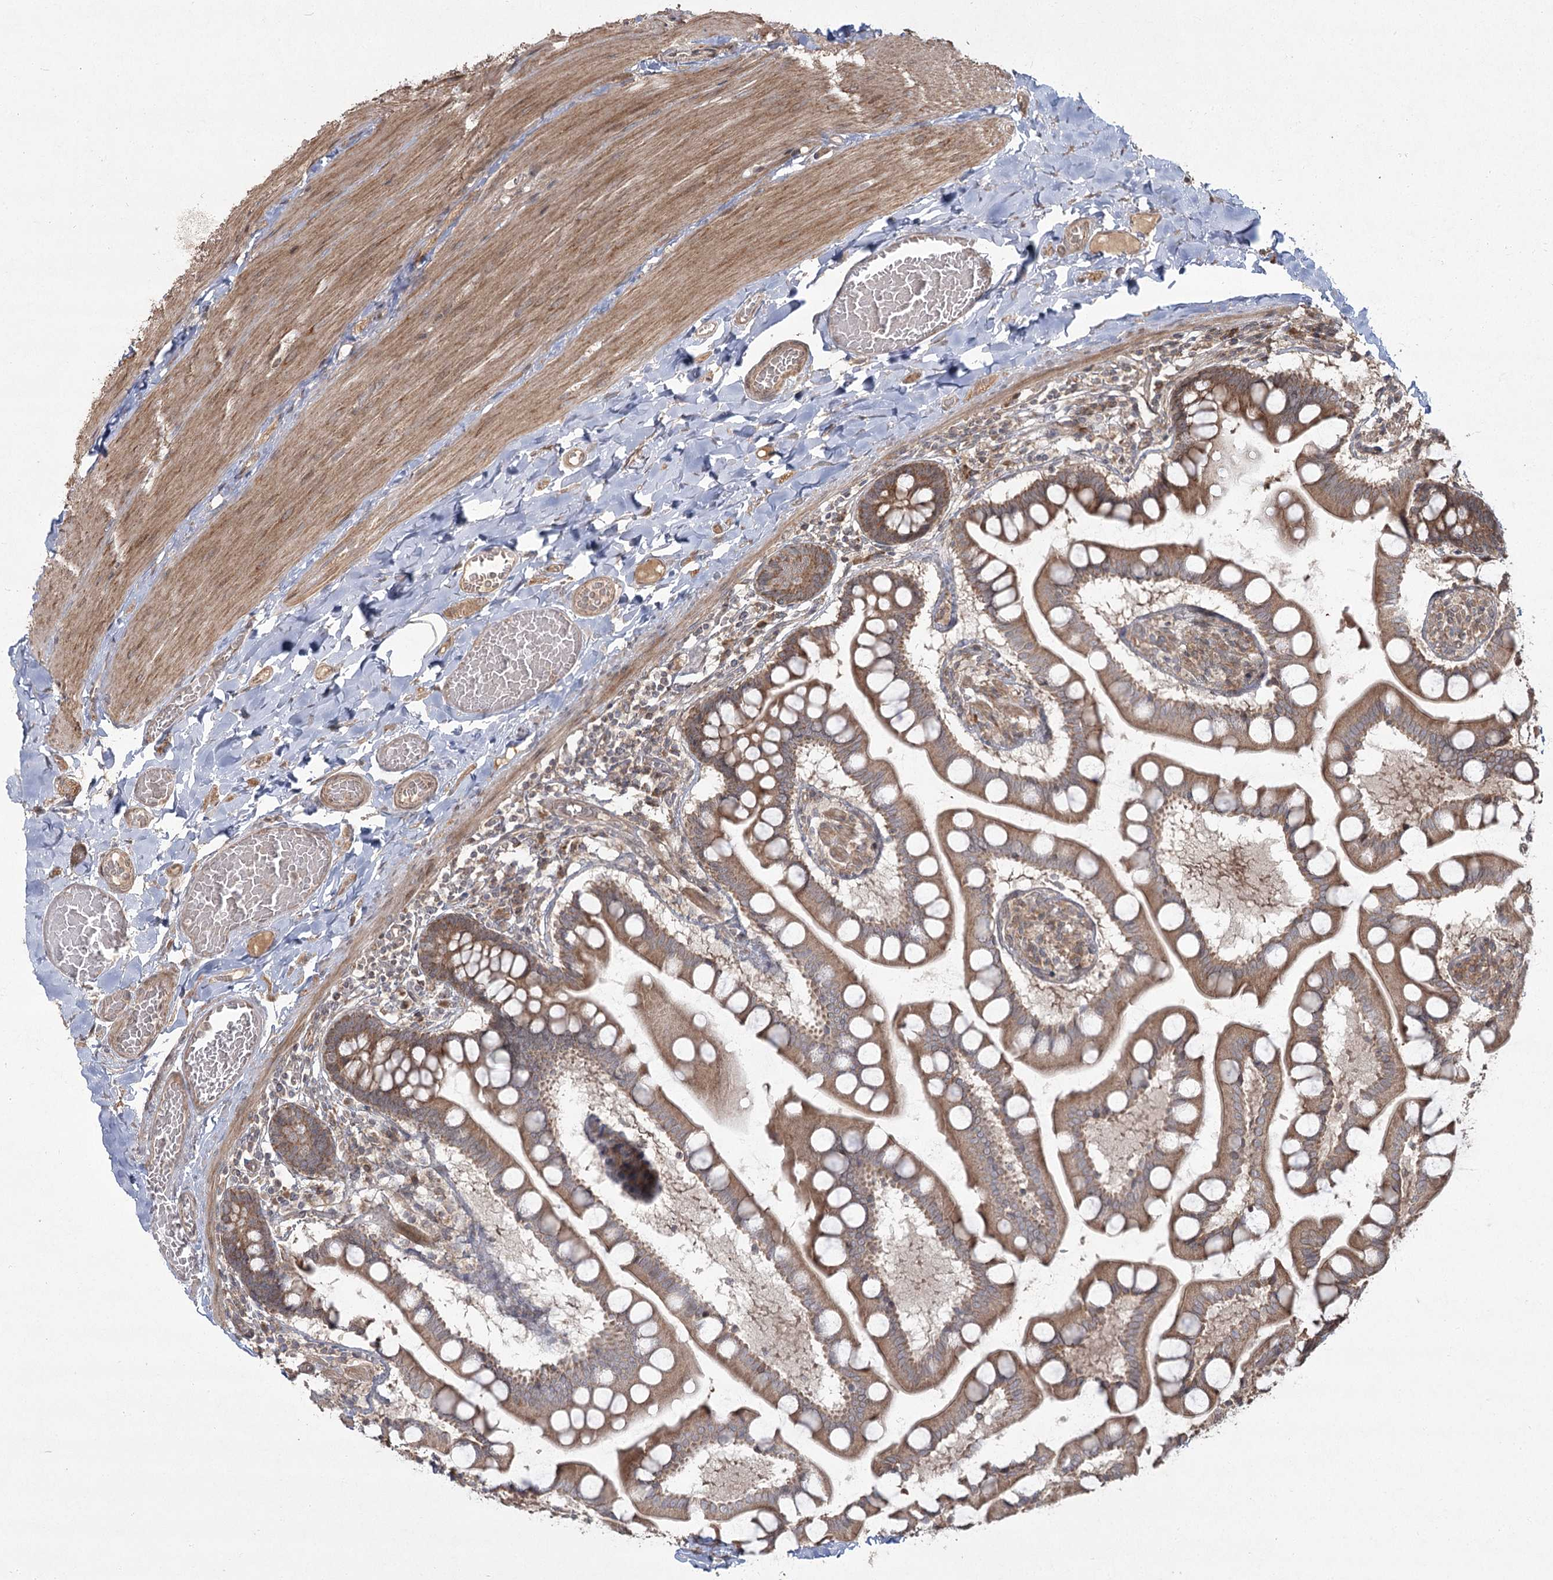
{"staining": {"intensity": "strong", "quantity": ">75%", "location": "cytoplasmic/membranous"}, "tissue": "small intestine", "cell_type": "Glandular cells", "image_type": "normal", "snomed": [{"axis": "morphology", "description": "Normal tissue, NOS"}, {"axis": "topography", "description": "Small intestine"}], "caption": "About >75% of glandular cells in normal human small intestine display strong cytoplasmic/membranous protein positivity as visualized by brown immunohistochemical staining.", "gene": "CPLANE1", "patient": {"sex": "male", "age": 41}}